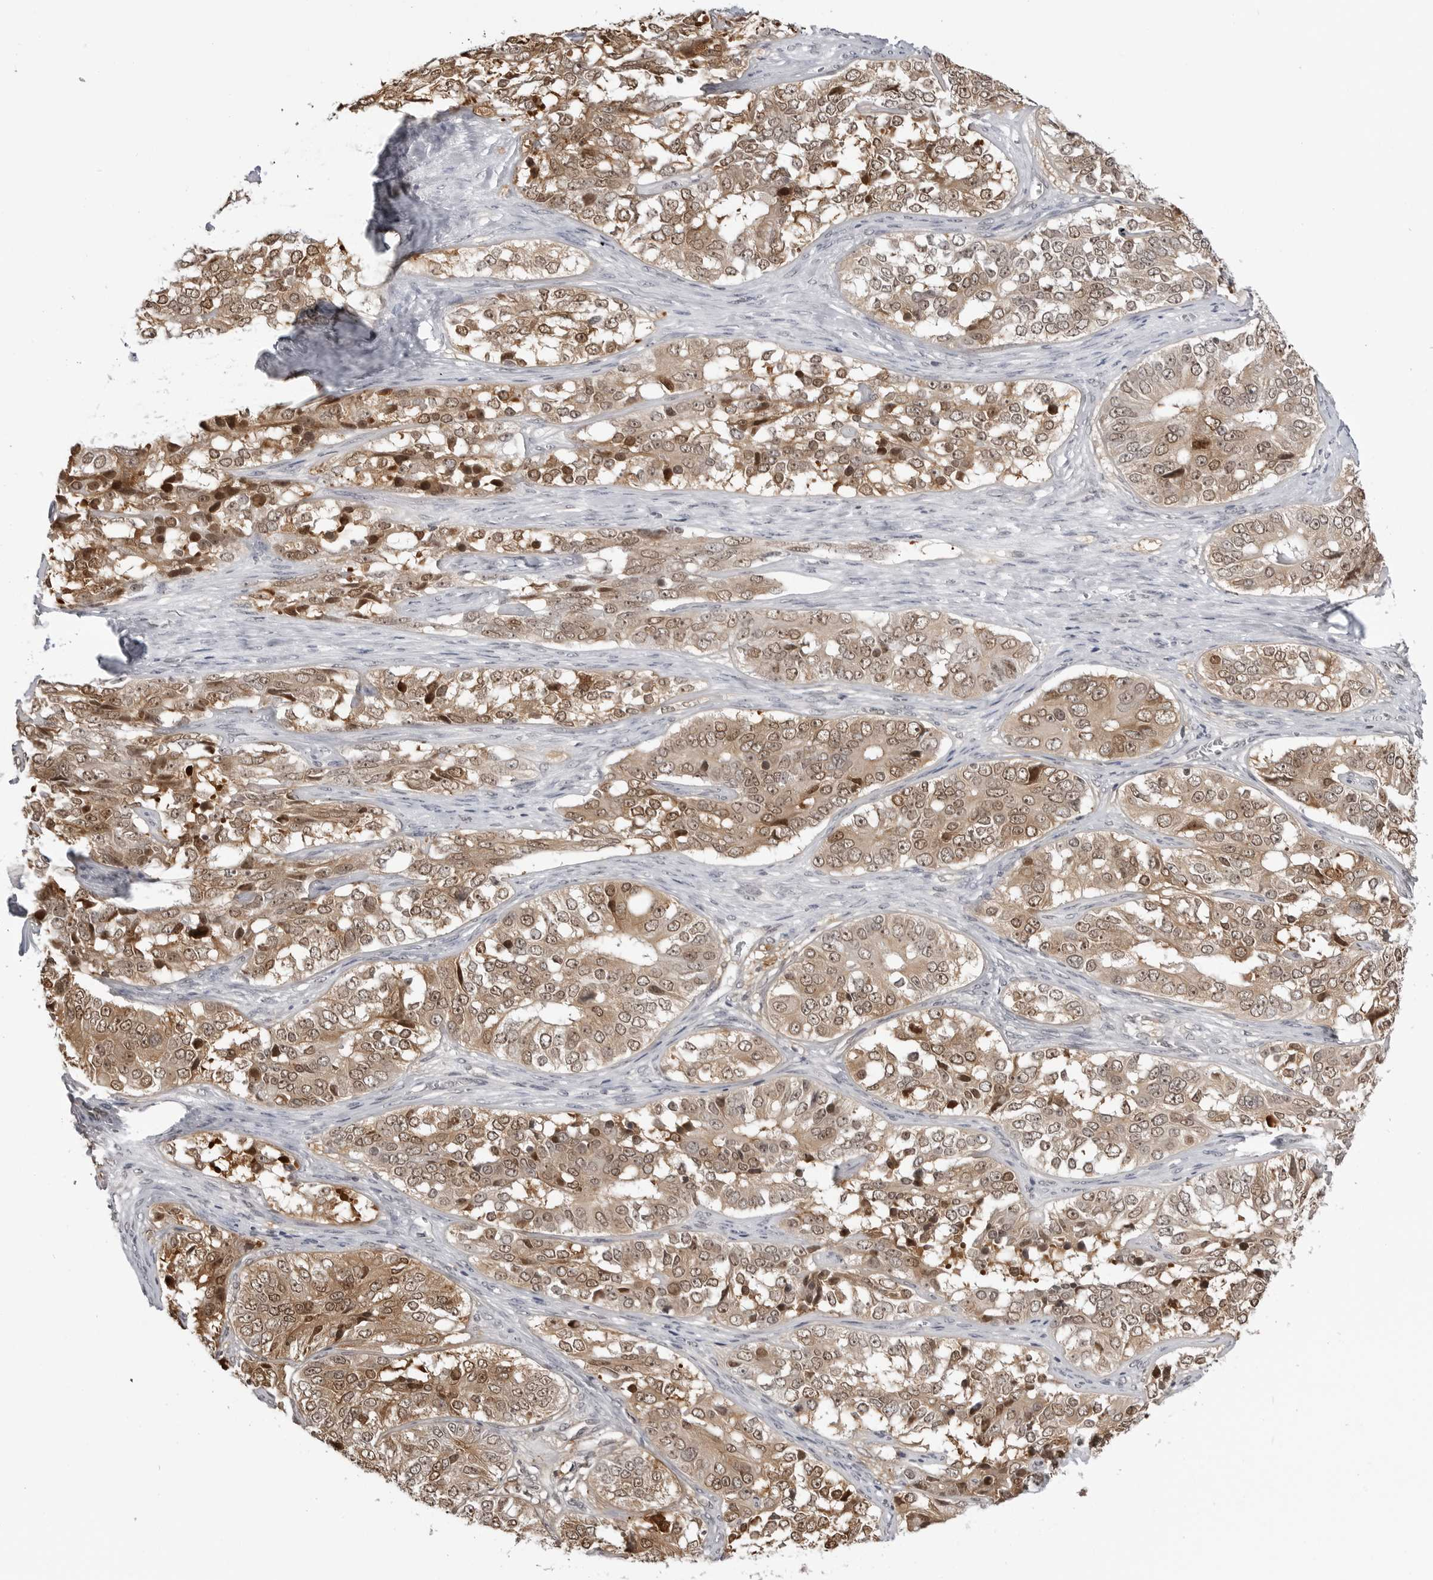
{"staining": {"intensity": "moderate", "quantity": ">75%", "location": "cytoplasmic/membranous,nuclear"}, "tissue": "ovarian cancer", "cell_type": "Tumor cells", "image_type": "cancer", "snomed": [{"axis": "morphology", "description": "Carcinoma, endometroid"}, {"axis": "topography", "description": "Ovary"}], "caption": "Brown immunohistochemical staining in endometroid carcinoma (ovarian) shows moderate cytoplasmic/membranous and nuclear expression in approximately >75% of tumor cells.", "gene": "YWHAG", "patient": {"sex": "female", "age": 51}}